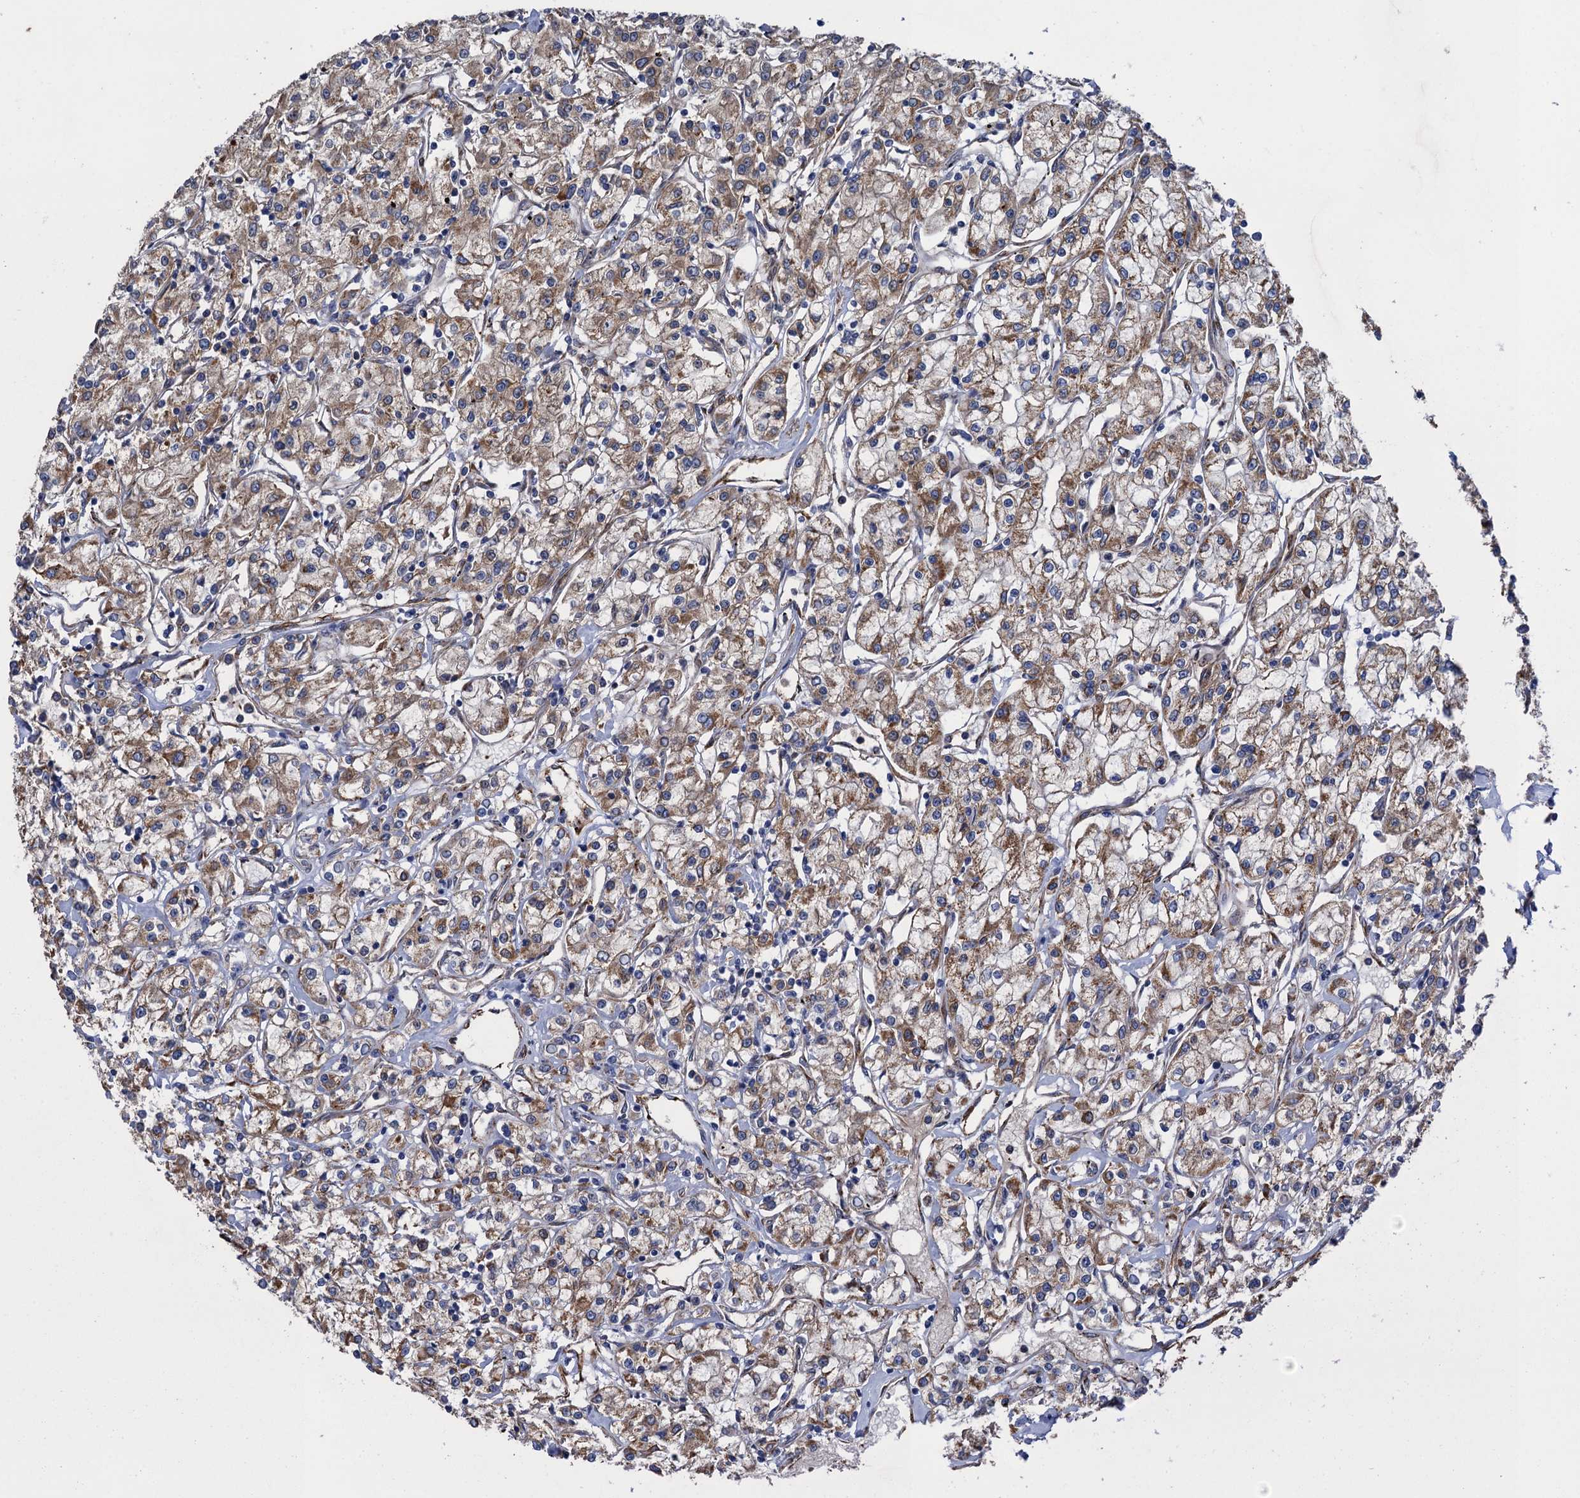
{"staining": {"intensity": "moderate", "quantity": ">75%", "location": "cytoplasmic/membranous"}, "tissue": "renal cancer", "cell_type": "Tumor cells", "image_type": "cancer", "snomed": [{"axis": "morphology", "description": "Adenocarcinoma, NOS"}, {"axis": "topography", "description": "Kidney"}], "caption": "IHC photomicrograph of human renal adenocarcinoma stained for a protein (brown), which exhibits medium levels of moderate cytoplasmic/membranous expression in approximately >75% of tumor cells.", "gene": "GCSH", "patient": {"sex": "female", "age": 59}}